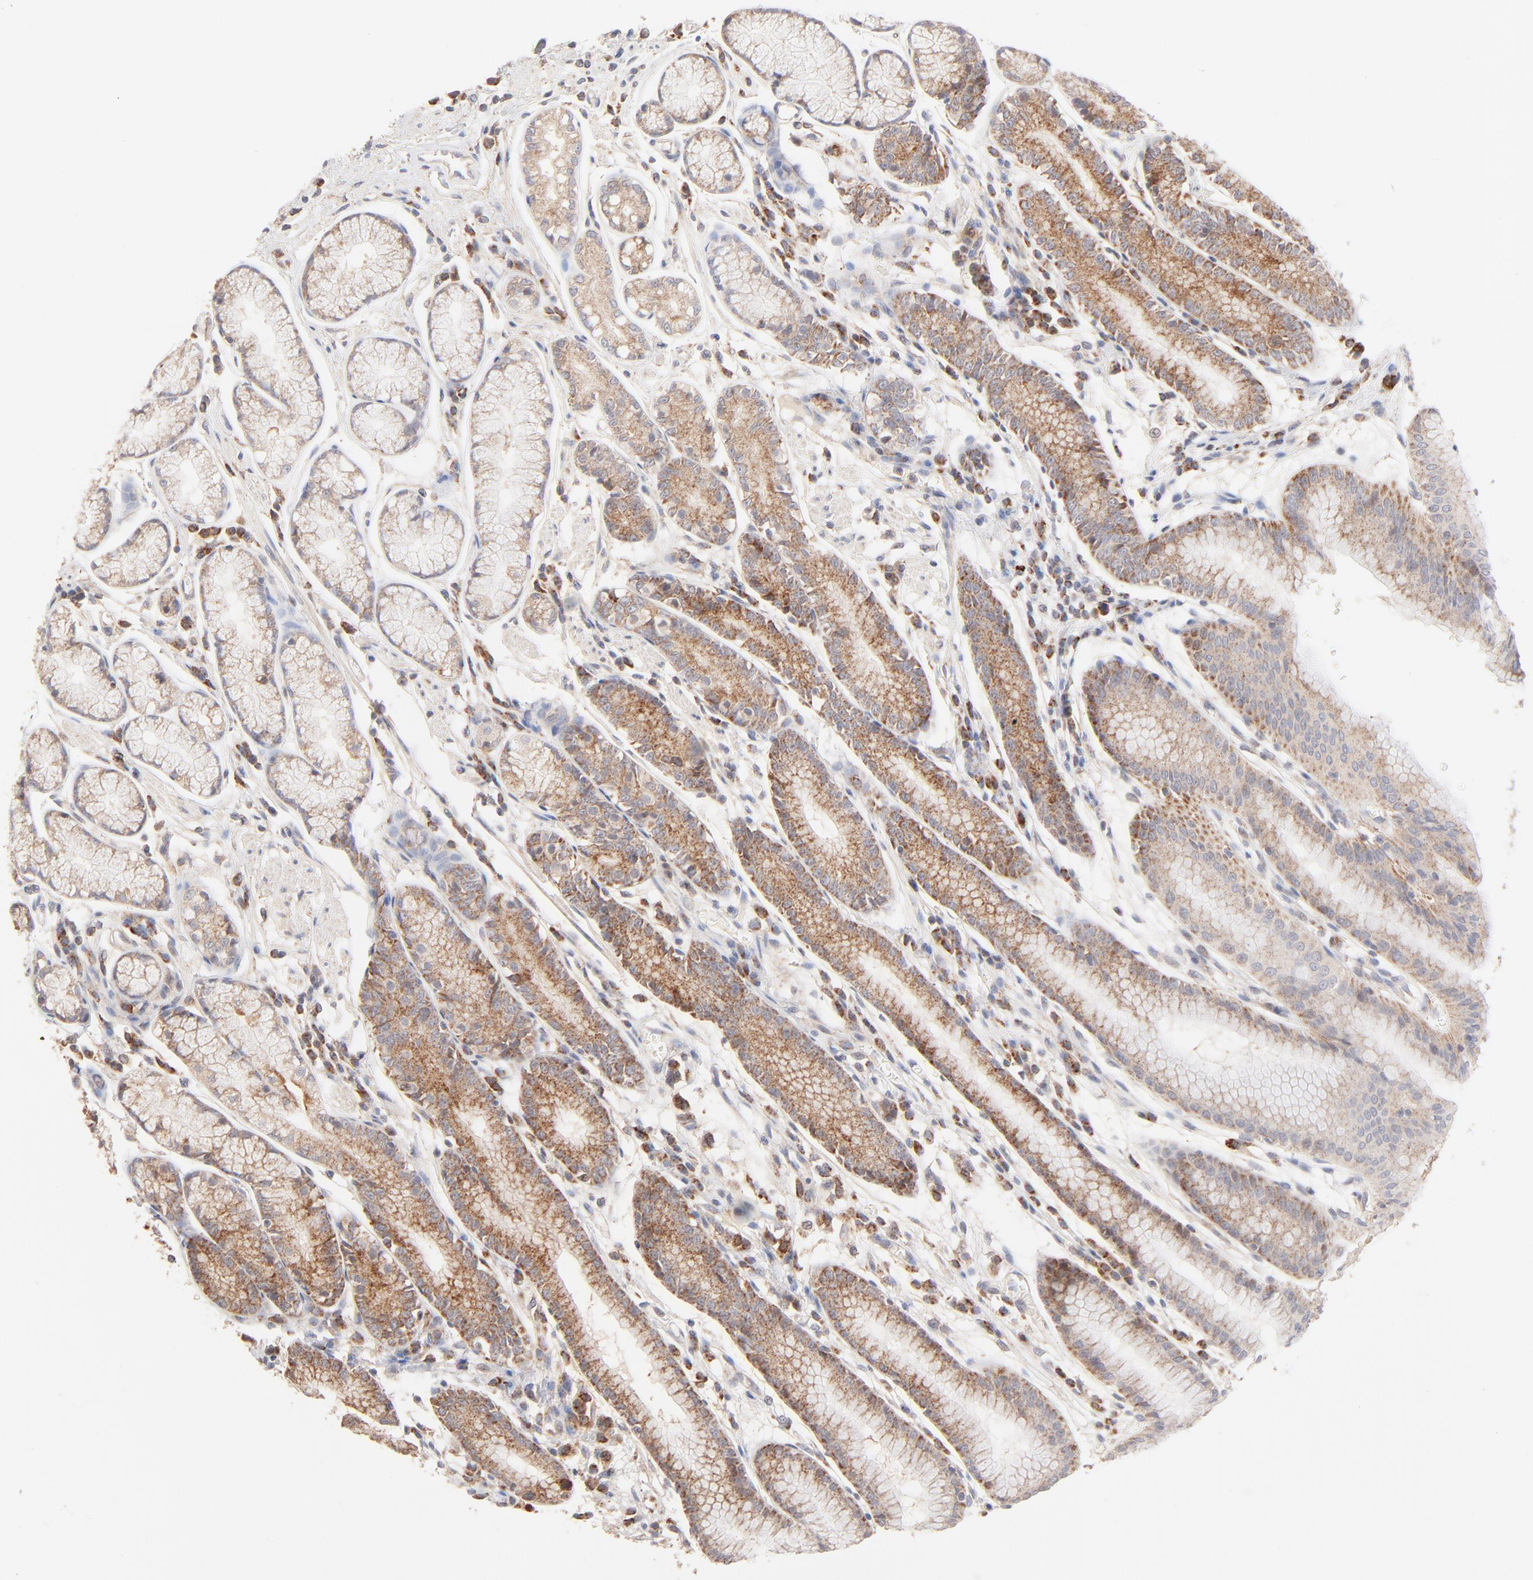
{"staining": {"intensity": "moderate", "quantity": ">75%", "location": "cytoplasmic/membranous"}, "tissue": "stomach", "cell_type": "Glandular cells", "image_type": "normal", "snomed": [{"axis": "morphology", "description": "Normal tissue, NOS"}, {"axis": "morphology", "description": "Inflammation, NOS"}, {"axis": "topography", "description": "Stomach, lower"}], "caption": "DAB immunohistochemical staining of unremarkable stomach displays moderate cytoplasmic/membranous protein positivity in about >75% of glandular cells. Nuclei are stained in blue.", "gene": "CSPG4", "patient": {"sex": "male", "age": 59}}